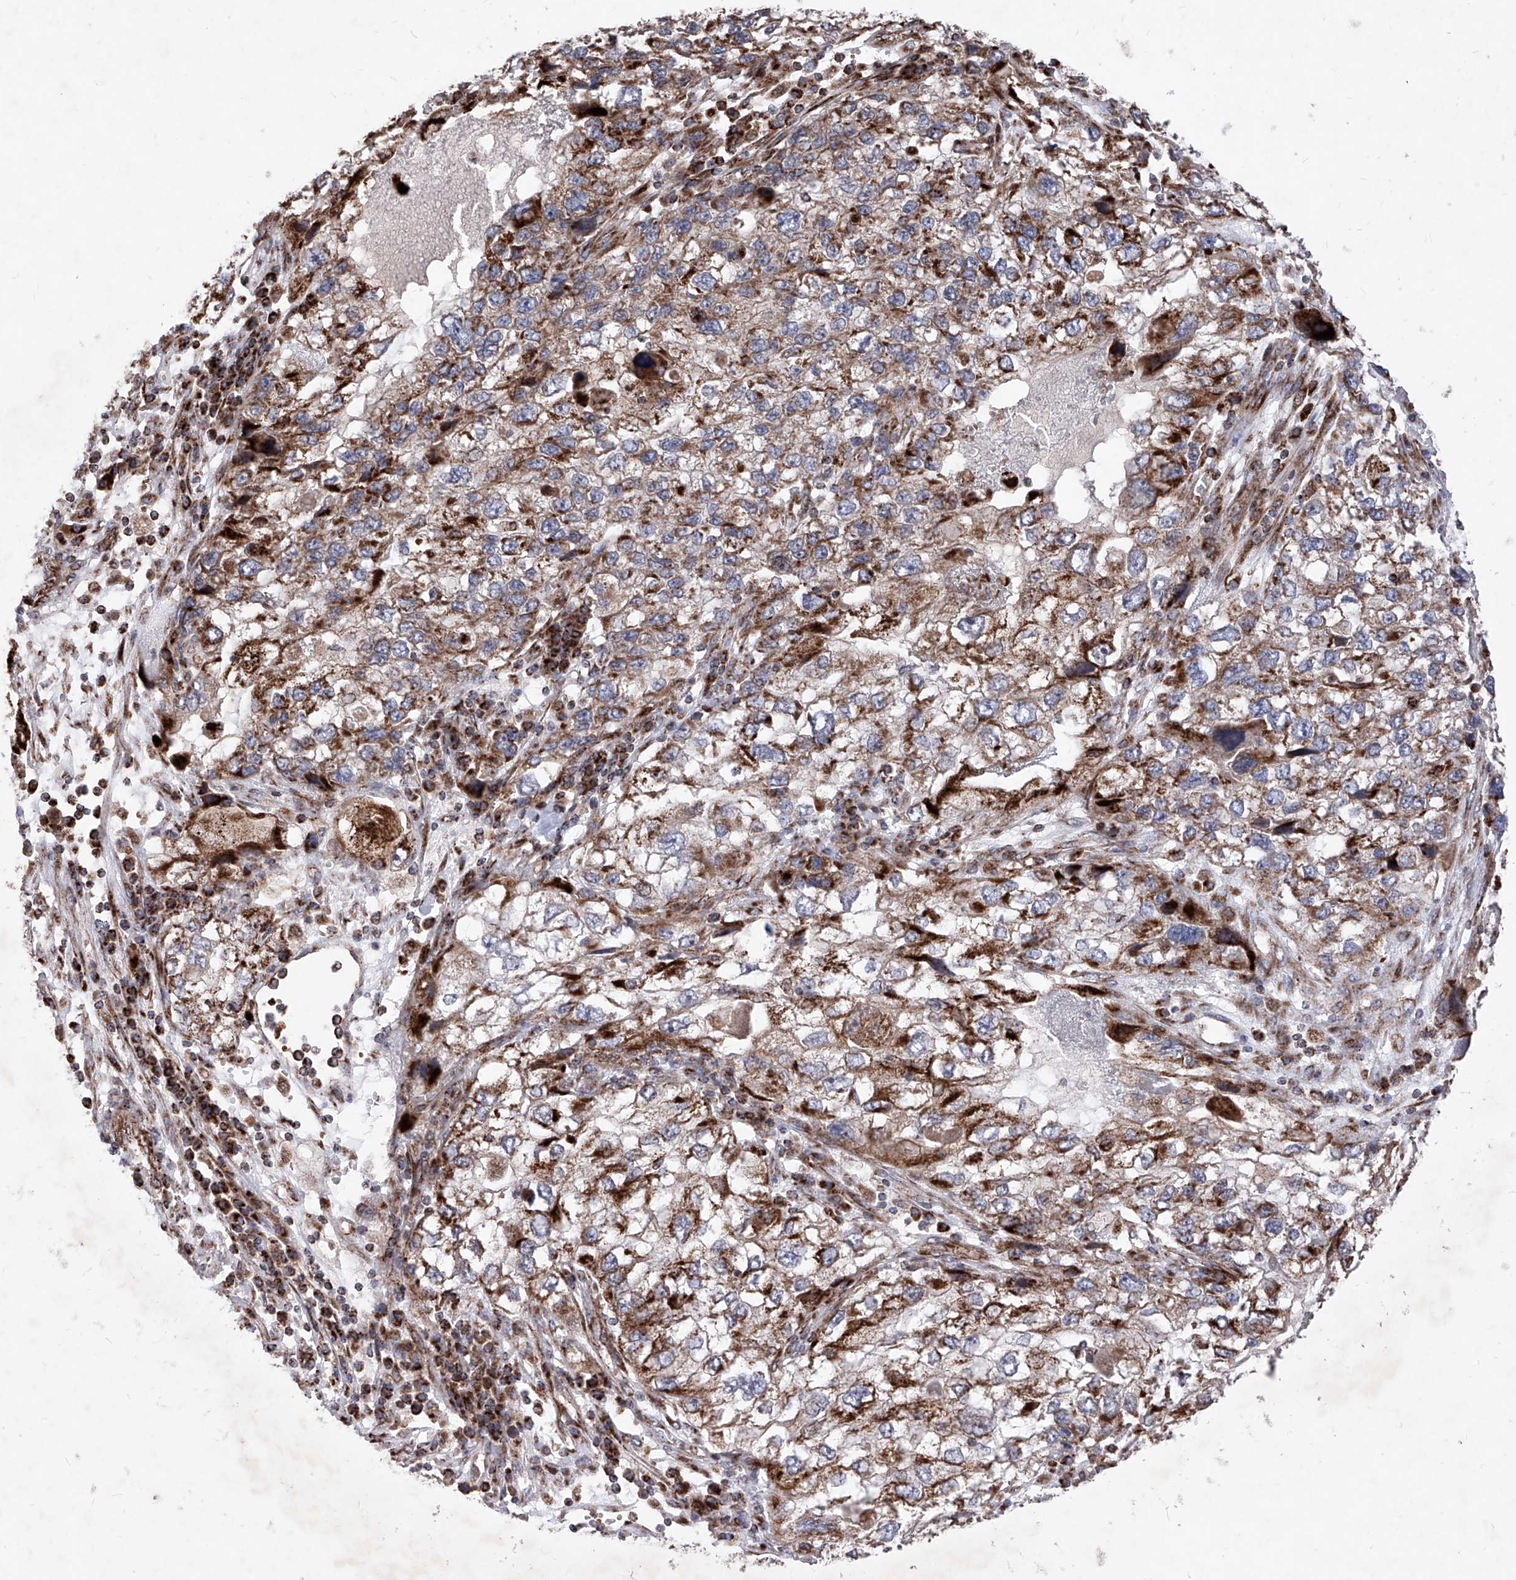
{"staining": {"intensity": "strong", "quantity": ">75%", "location": "cytoplasmic/membranous"}, "tissue": "endometrial cancer", "cell_type": "Tumor cells", "image_type": "cancer", "snomed": [{"axis": "morphology", "description": "Adenocarcinoma, NOS"}, {"axis": "topography", "description": "Endometrium"}], "caption": "Brown immunohistochemical staining in endometrial cancer exhibits strong cytoplasmic/membranous positivity in approximately >75% of tumor cells.", "gene": "SEMA6A", "patient": {"sex": "female", "age": 49}}